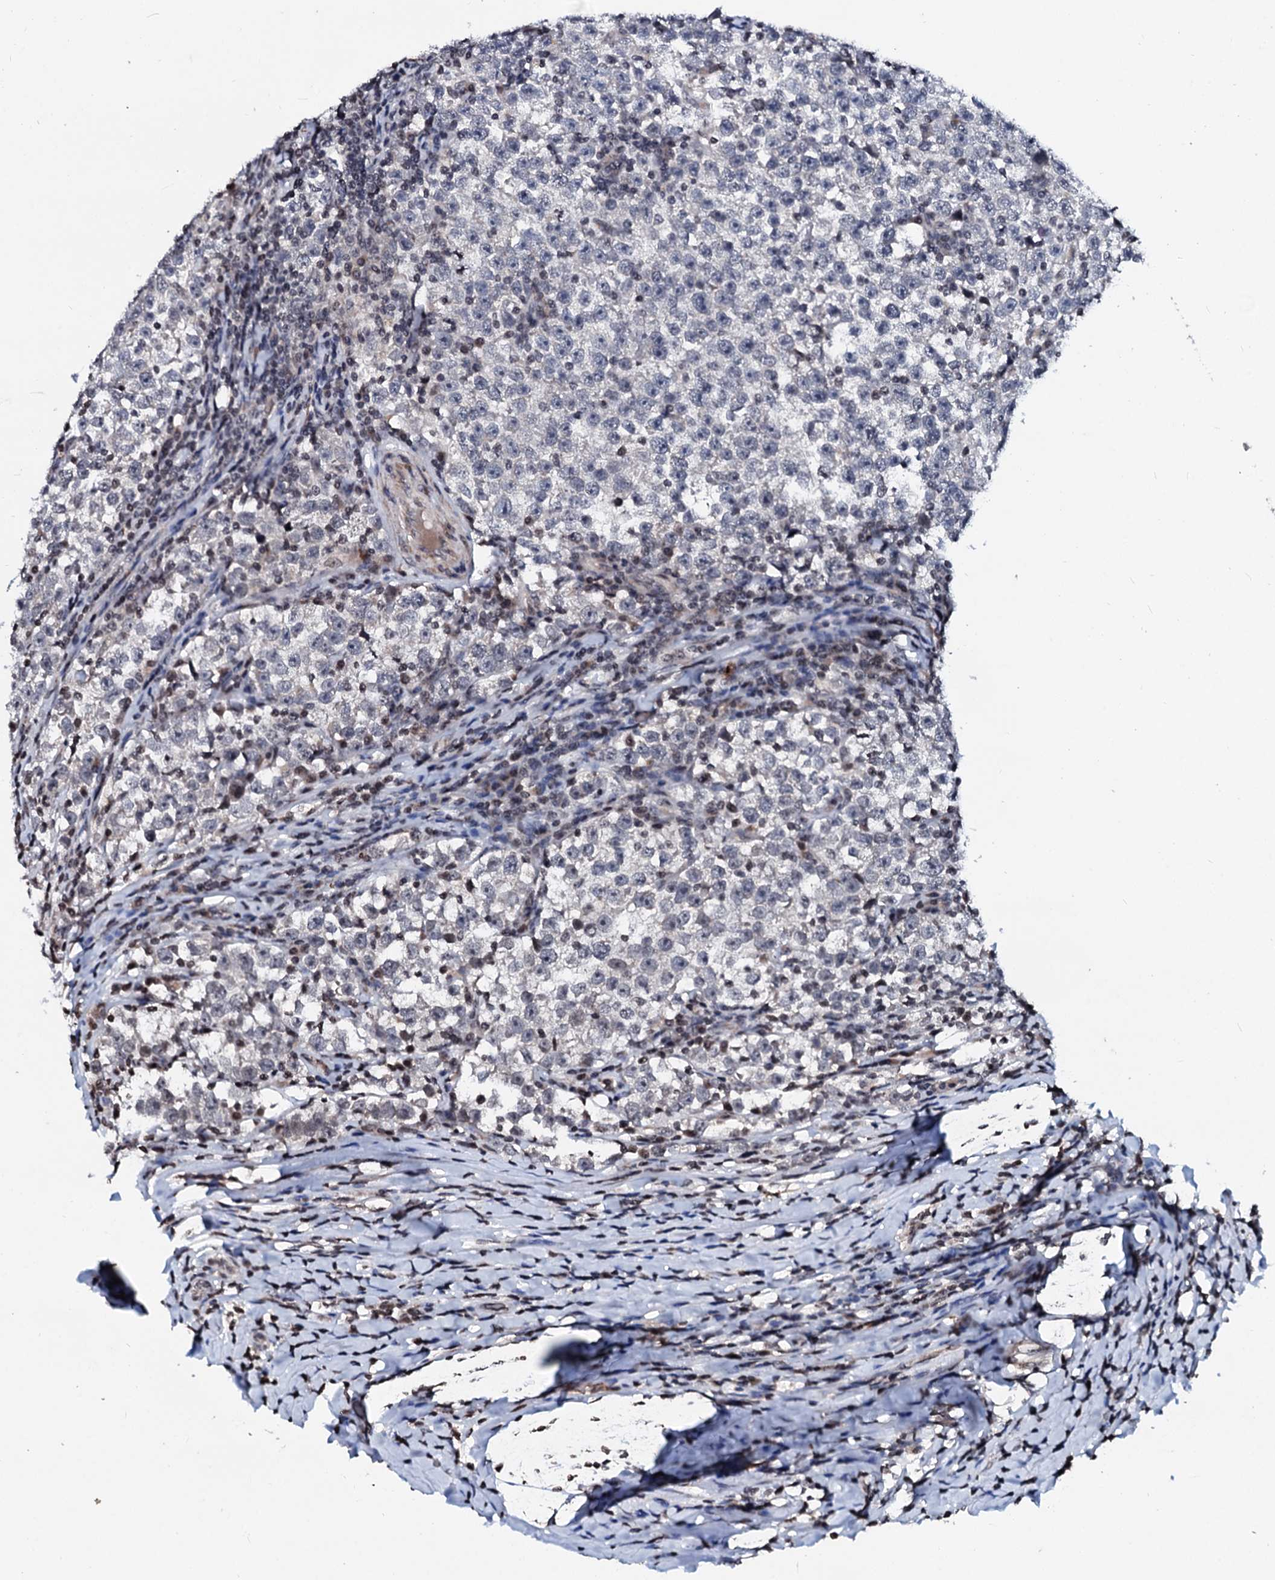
{"staining": {"intensity": "negative", "quantity": "none", "location": "none"}, "tissue": "testis cancer", "cell_type": "Tumor cells", "image_type": "cancer", "snomed": [{"axis": "morphology", "description": "Normal tissue, NOS"}, {"axis": "morphology", "description": "Seminoma, NOS"}, {"axis": "topography", "description": "Testis"}], "caption": "Immunohistochemistry (IHC) image of human testis cancer (seminoma) stained for a protein (brown), which exhibits no staining in tumor cells.", "gene": "LSM11", "patient": {"sex": "male", "age": 43}}